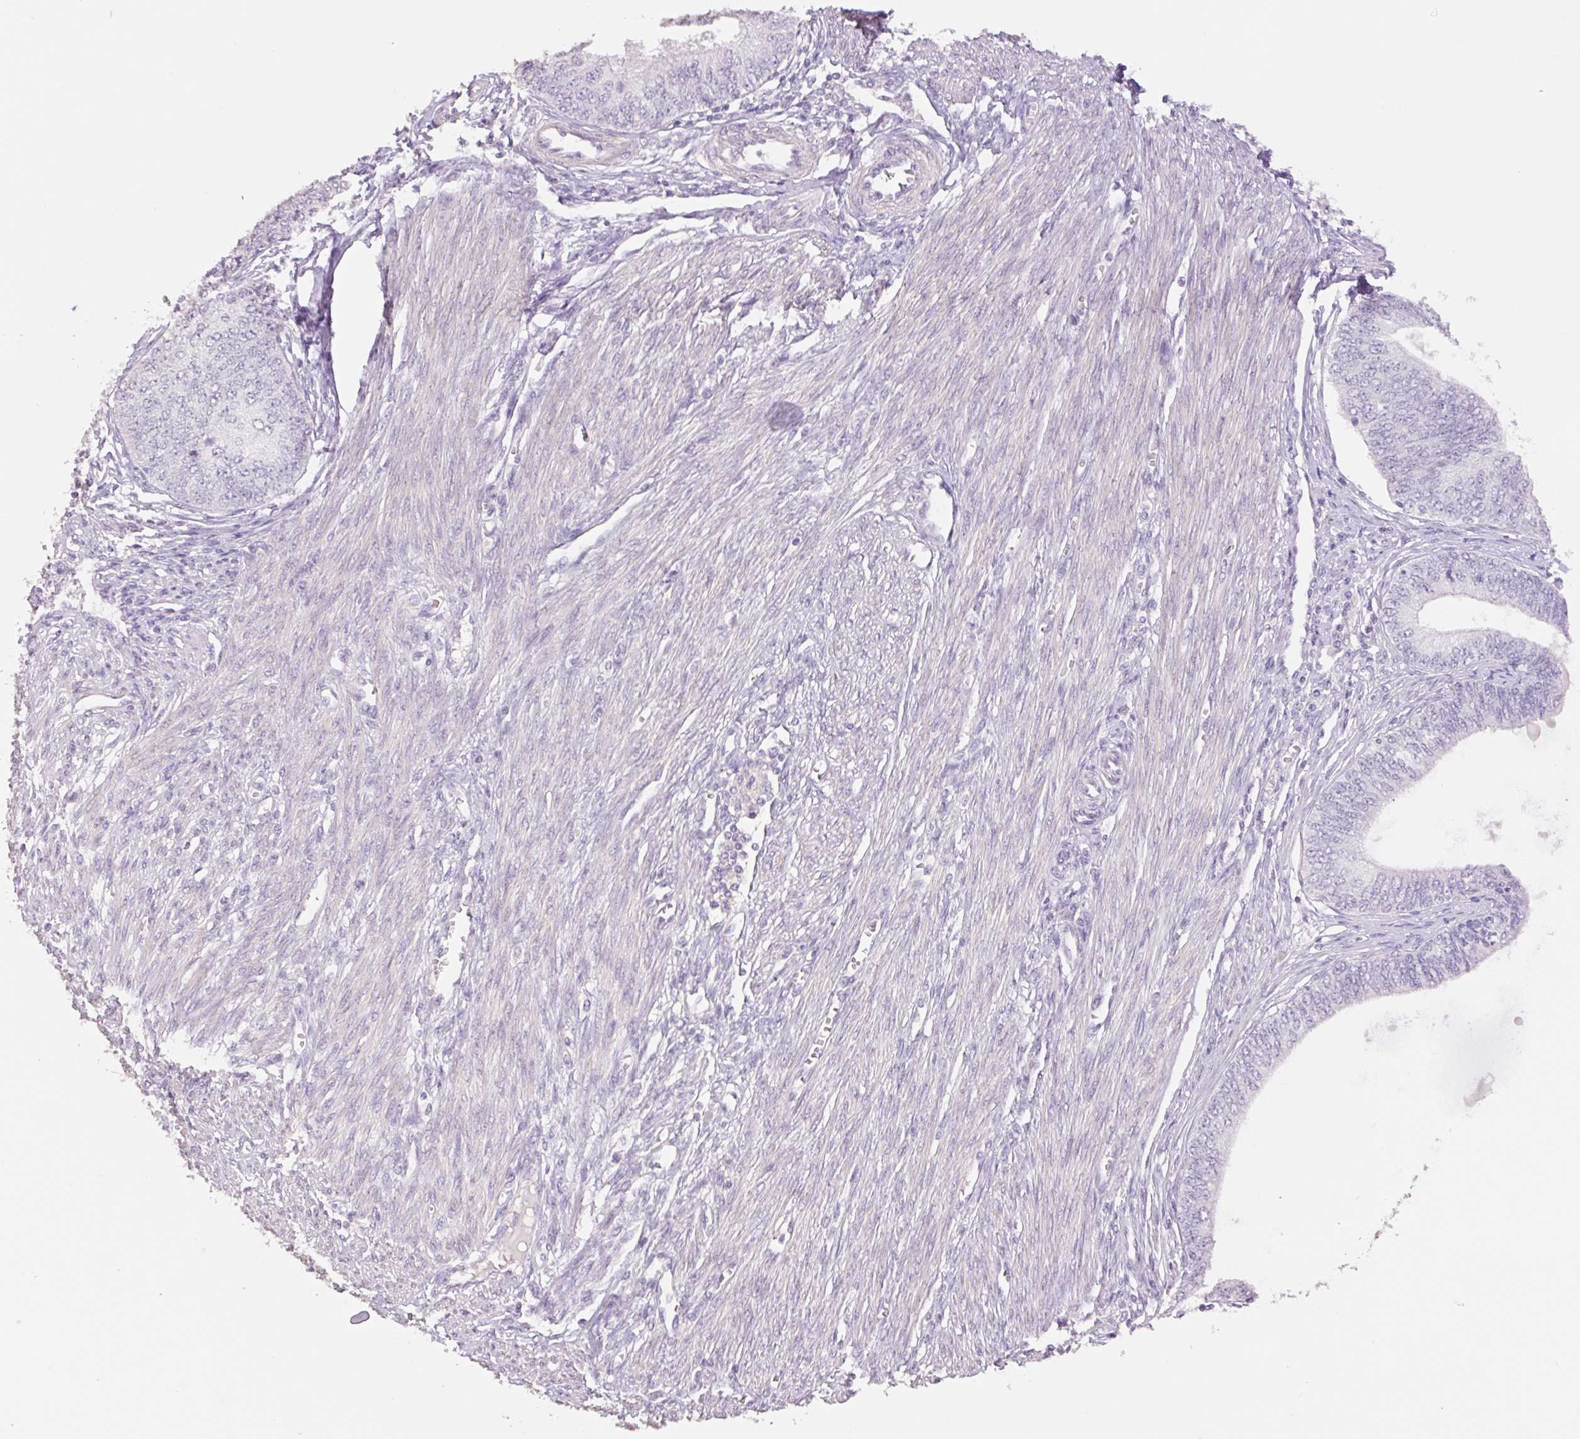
{"staining": {"intensity": "negative", "quantity": "none", "location": "none"}, "tissue": "endometrial cancer", "cell_type": "Tumor cells", "image_type": "cancer", "snomed": [{"axis": "morphology", "description": "Adenocarcinoma, NOS"}, {"axis": "topography", "description": "Endometrium"}], "caption": "Tumor cells are negative for brown protein staining in adenocarcinoma (endometrial).", "gene": "HCRTR2", "patient": {"sex": "female", "age": 68}}